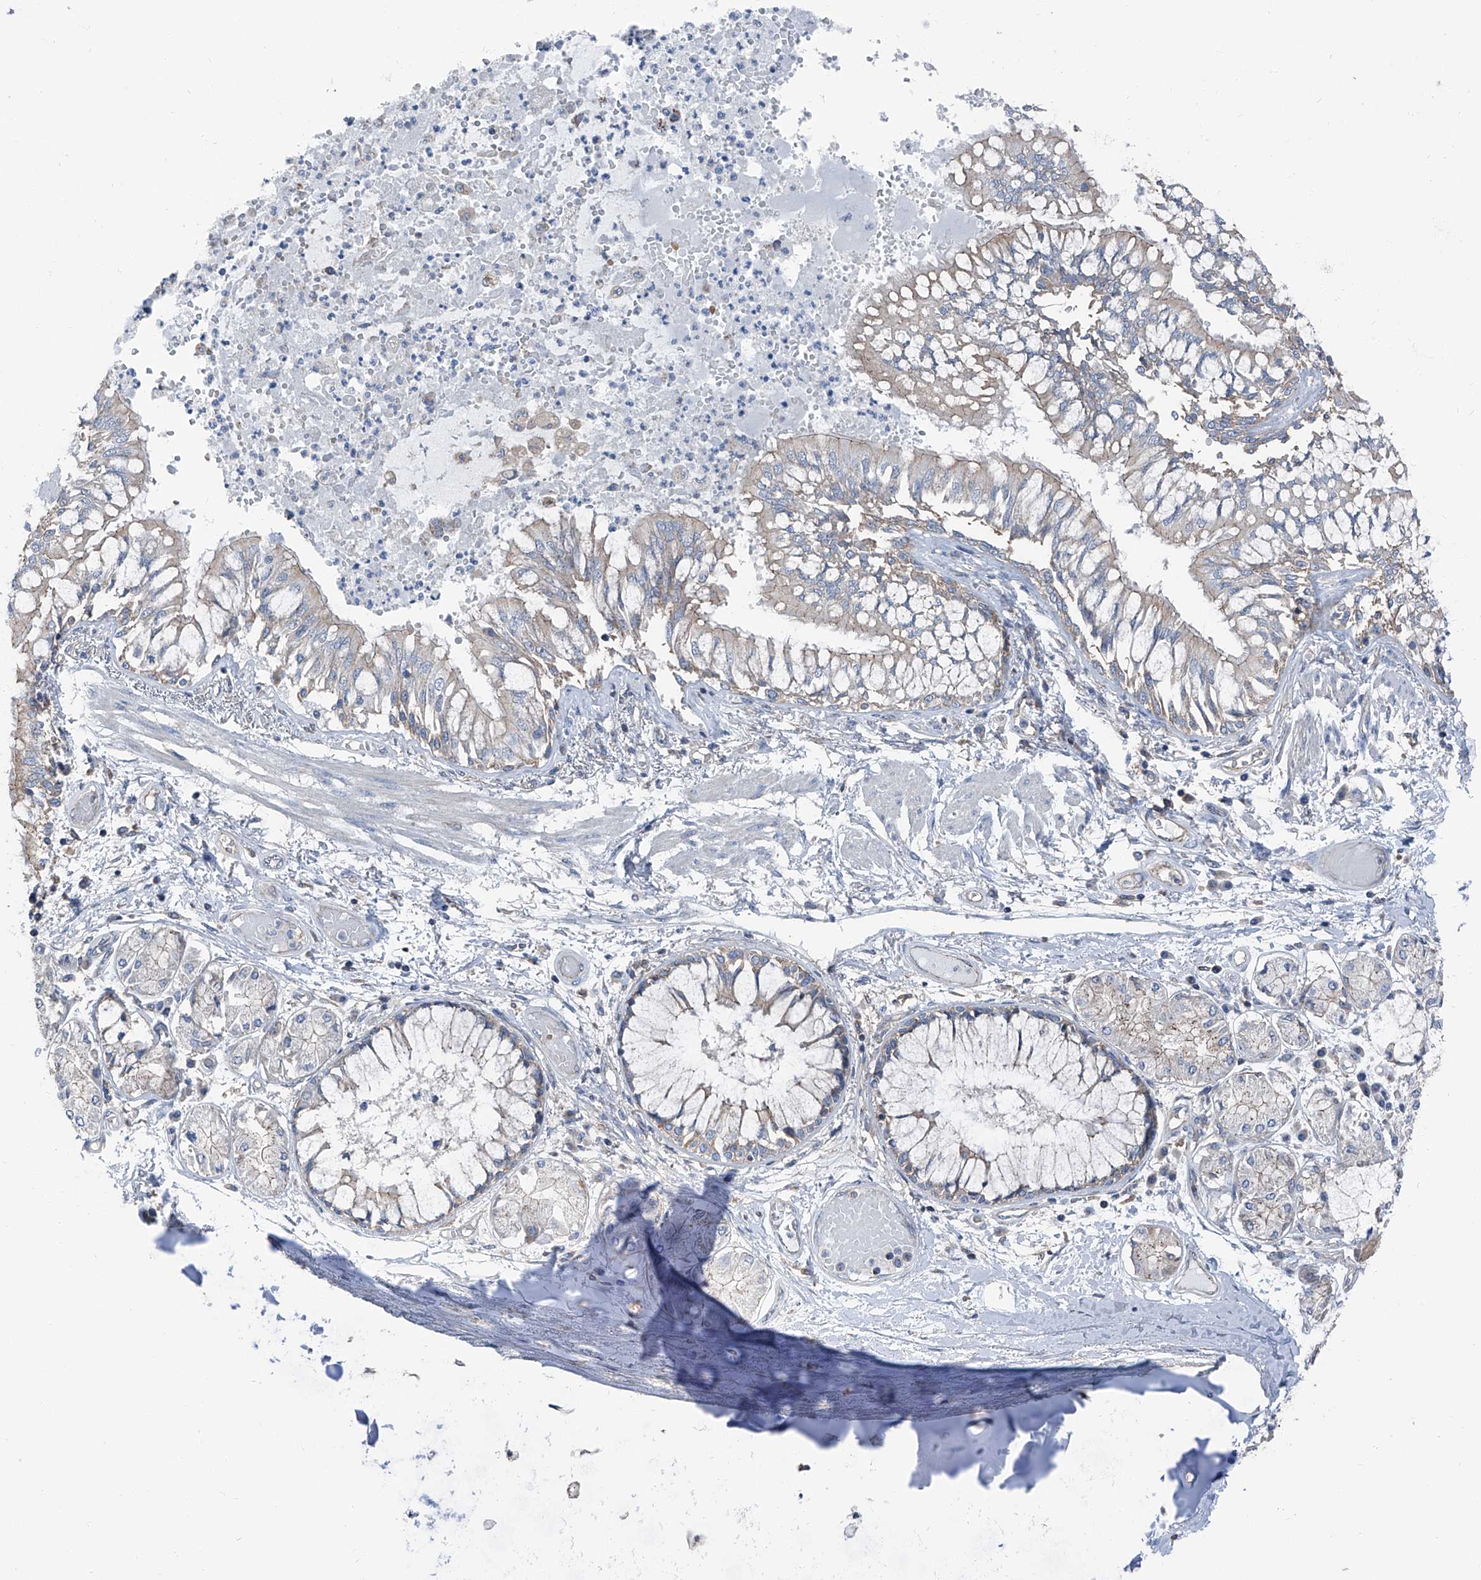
{"staining": {"intensity": "moderate", "quantity": ">75%", "location": "cytoplasmic/membranous"}, "tissue": "bronchus", "cell_type": "Respiratory epithelial cells", "image_type": "normal", "snomed": [{"axis": "morphology", "description": "Normal tissue, NOS"}, {"axis": "topography", "description": "Cartilage tissue"}, {"axis": "topography", "description": "Bronchus"}, {"axis": "topography", "description": "Lung"}], "caption": "Normal bronchus reveals moderate cytoplasmic/membranous staining in approximately >75% of respiratory epithelial cells Nuclei are stained in blue..", "gene": "GPR142", "patient": {"sex": "female", "age": 49}}